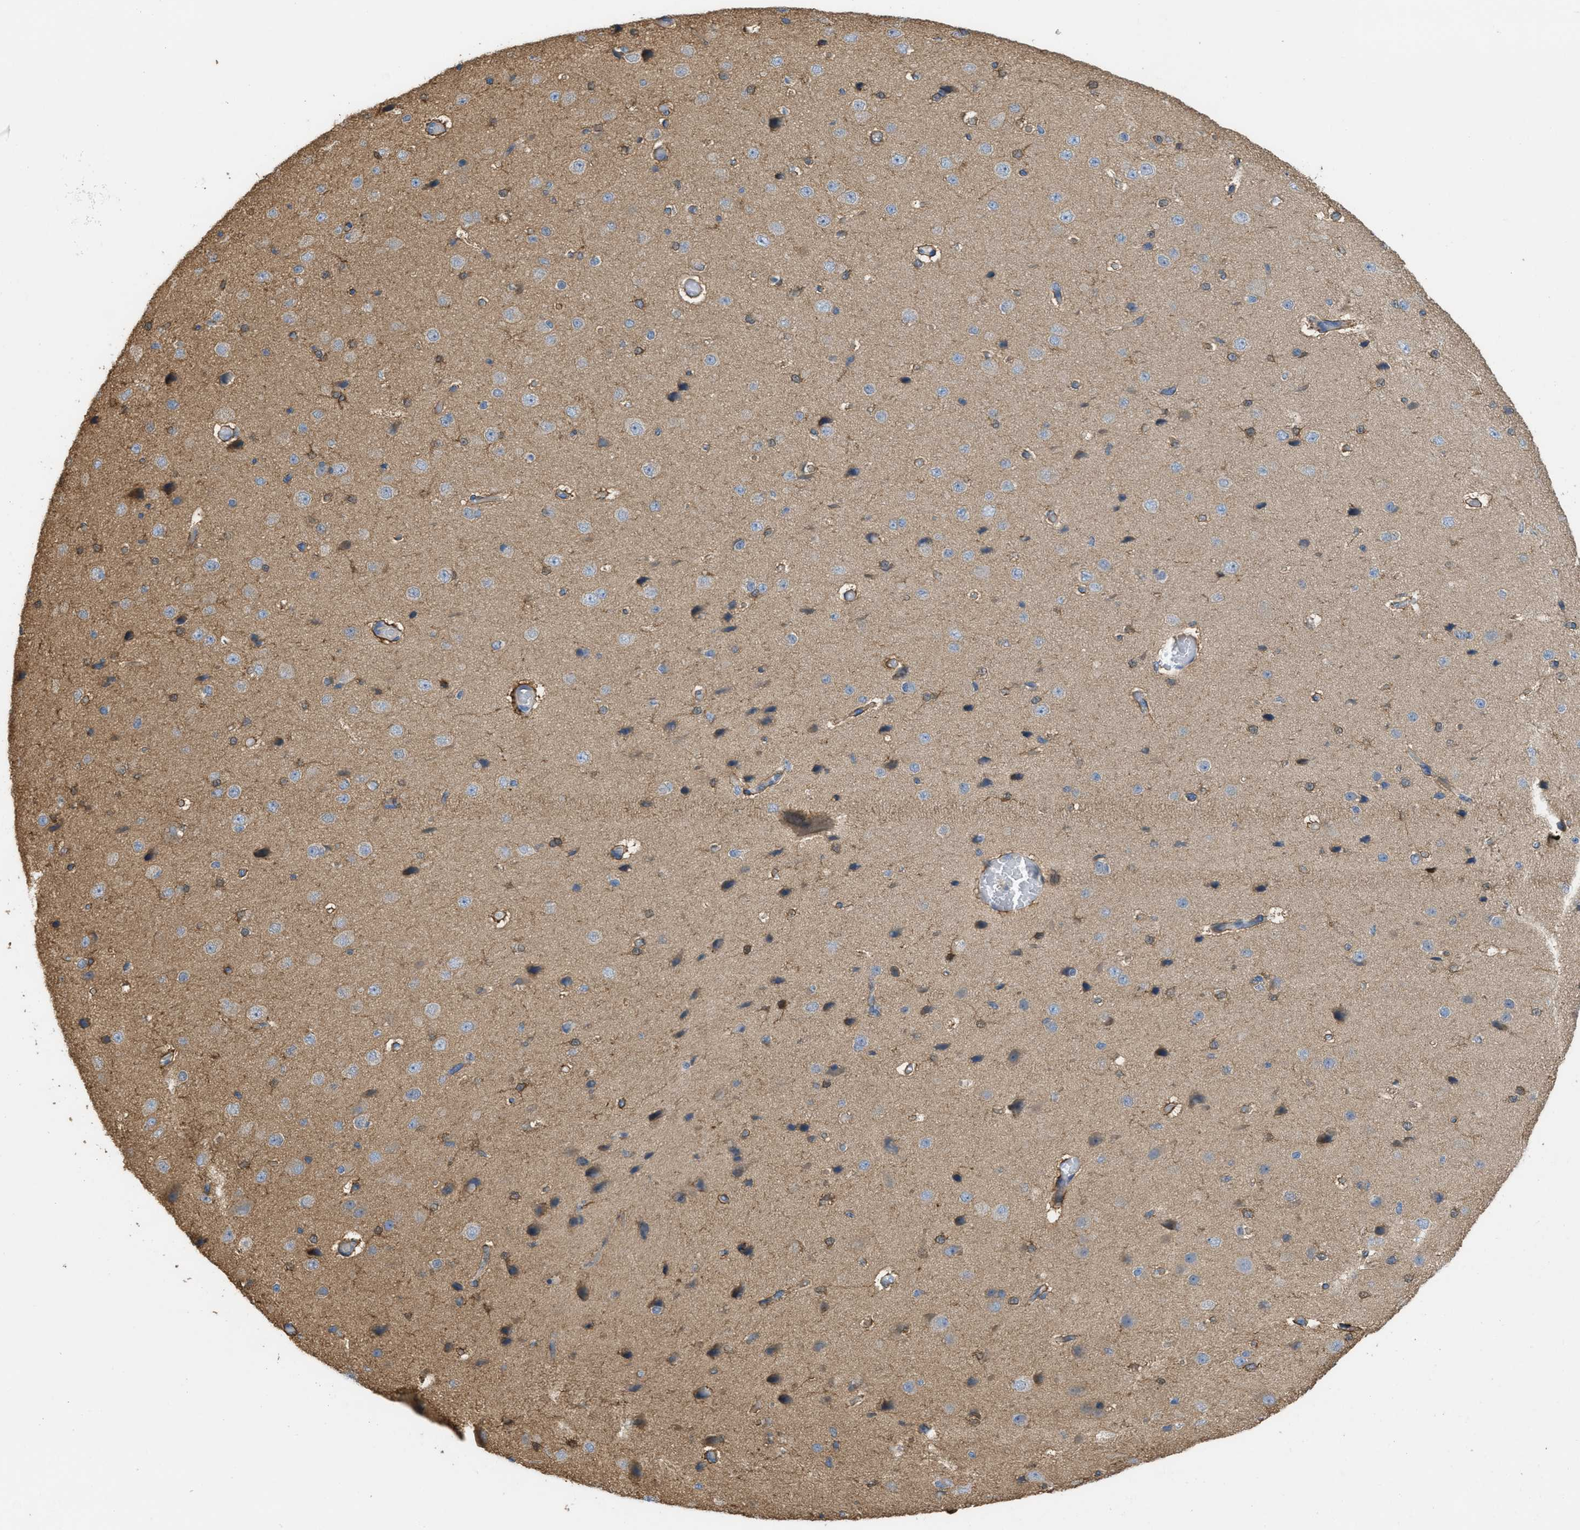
{"staining": {"intensity": "weak", "quantity": ">75%", "location": "cytoplasmic/membranous"}, "tissue": "cerebral cortex", "cell_type": "Endothelial cells", "image_type": "normal", "snomed": [{"axis": "morphology", "description": "Normal tissue, NOS"}, {"axis": "morphology", "description": "Developmental malformation"}, {"axis": "topography", "description": "Cerebral cortex"}], "caption": "Immunohistochemical staining of normal human cerebral cortex demonstrates >75% levels of weak cytoplasmic/membranous protein expression in about >75% of endothelial cells. (DAB IHC, brown staining for protein, blue staining for nuclei).", "gene": "UBA5", "patient": {"sex": "female", "age": 30}}